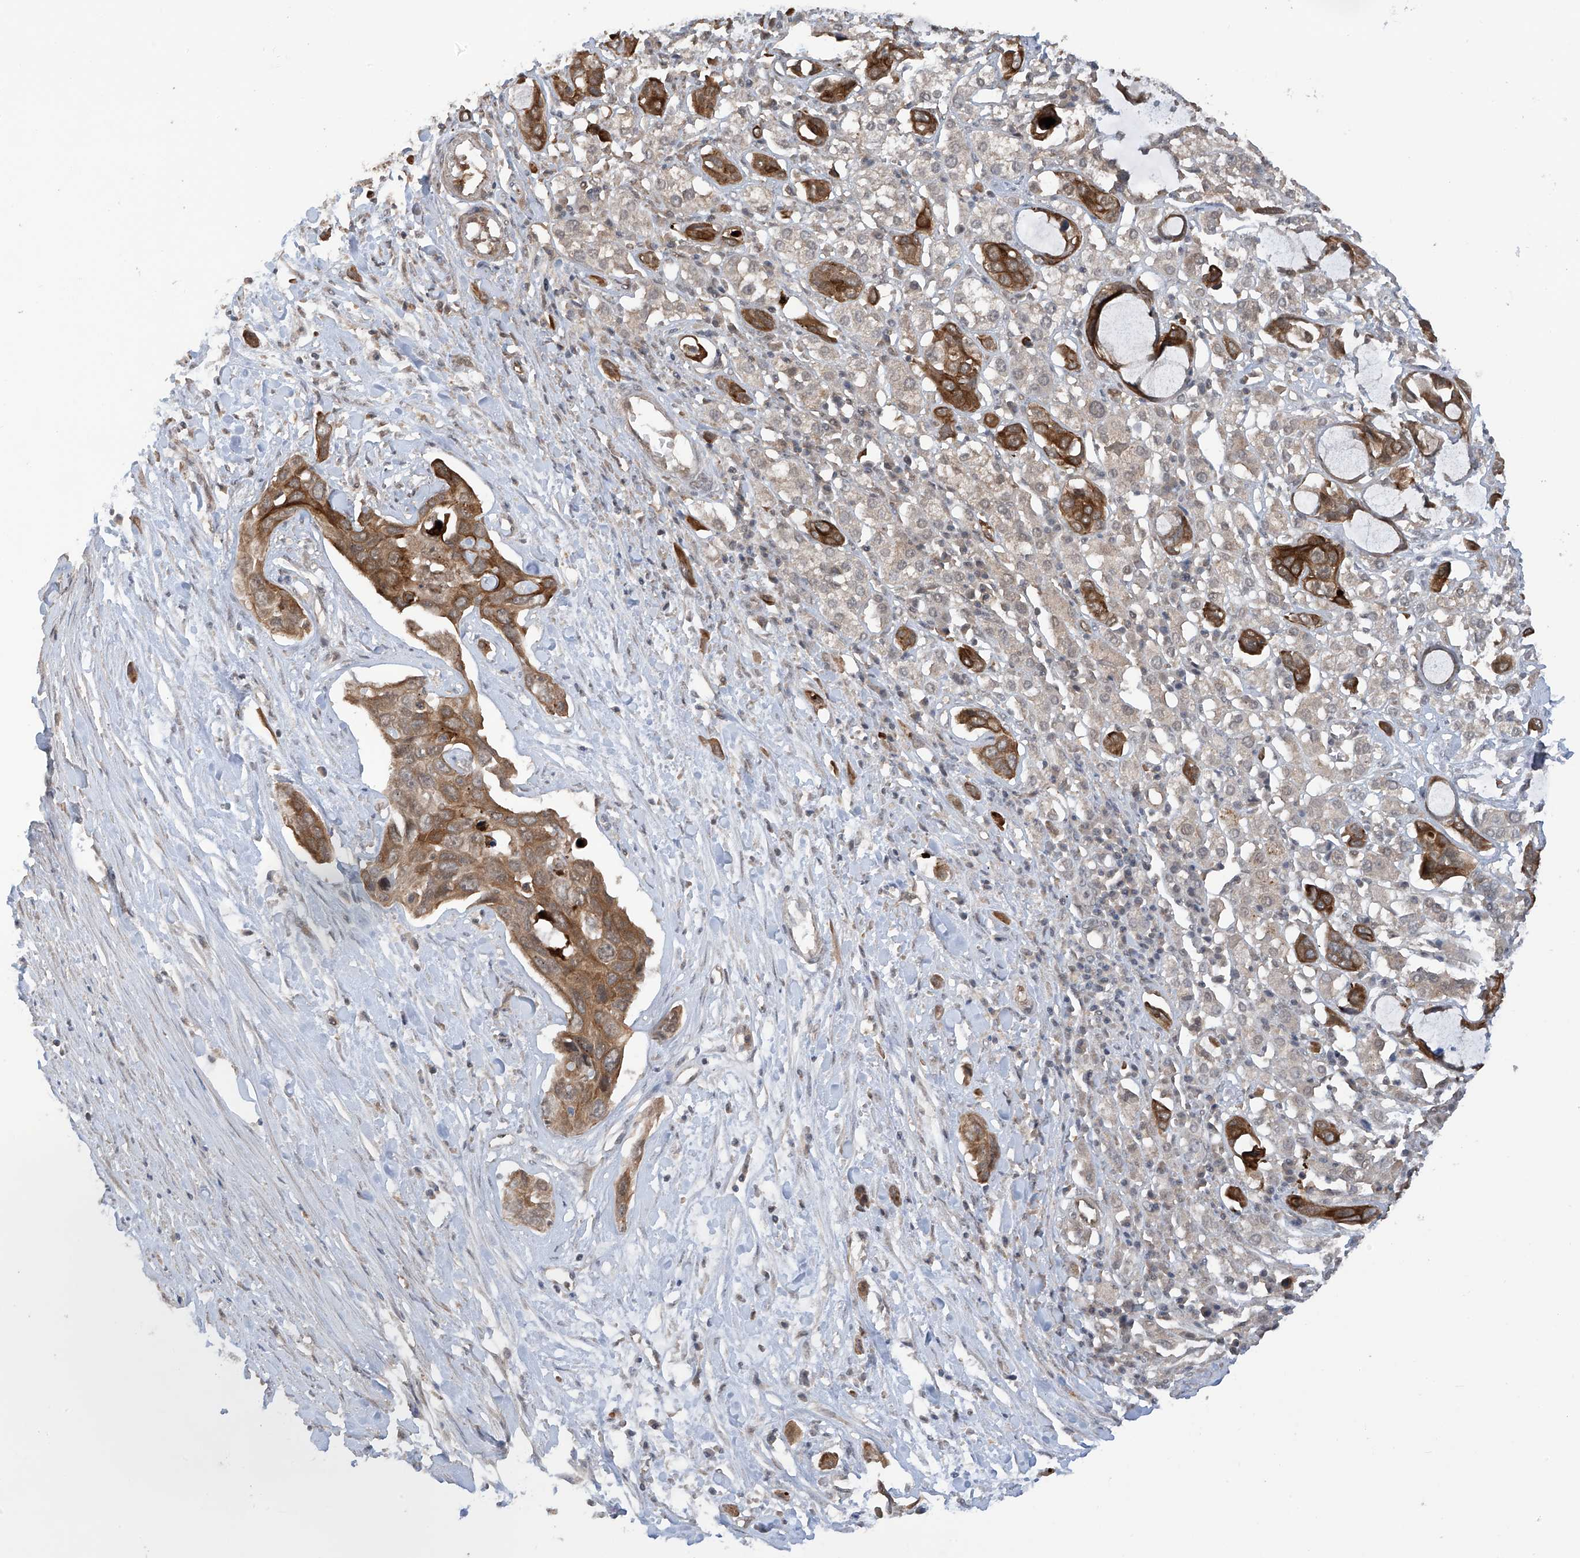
{"staining": {"intensity": "moderate", "quantity": ">75%", "location": "cytoplasmic/membranous"}, "tissue": "pancreatic cancer", "cell_type": "Tumor cells", "image_type": "cancer", "snomed": [{"axis": "morphology", "description": "Adenocarcinoma, NOS"}, {"axis": "topography", "description": "Pancreas"}], "caption": "A brown stain labels moderate cytoplasmic/membranous expression of a protein in human pancreatic cancer (adenocarcinoma) tumor cells. The protein is stained brown, and the nuclei are stained in blue (DAB IHC with brightfield microscopy, high magnification).", "gene": "RPAIN", "patient": {"sex": "female", "age": 60}}